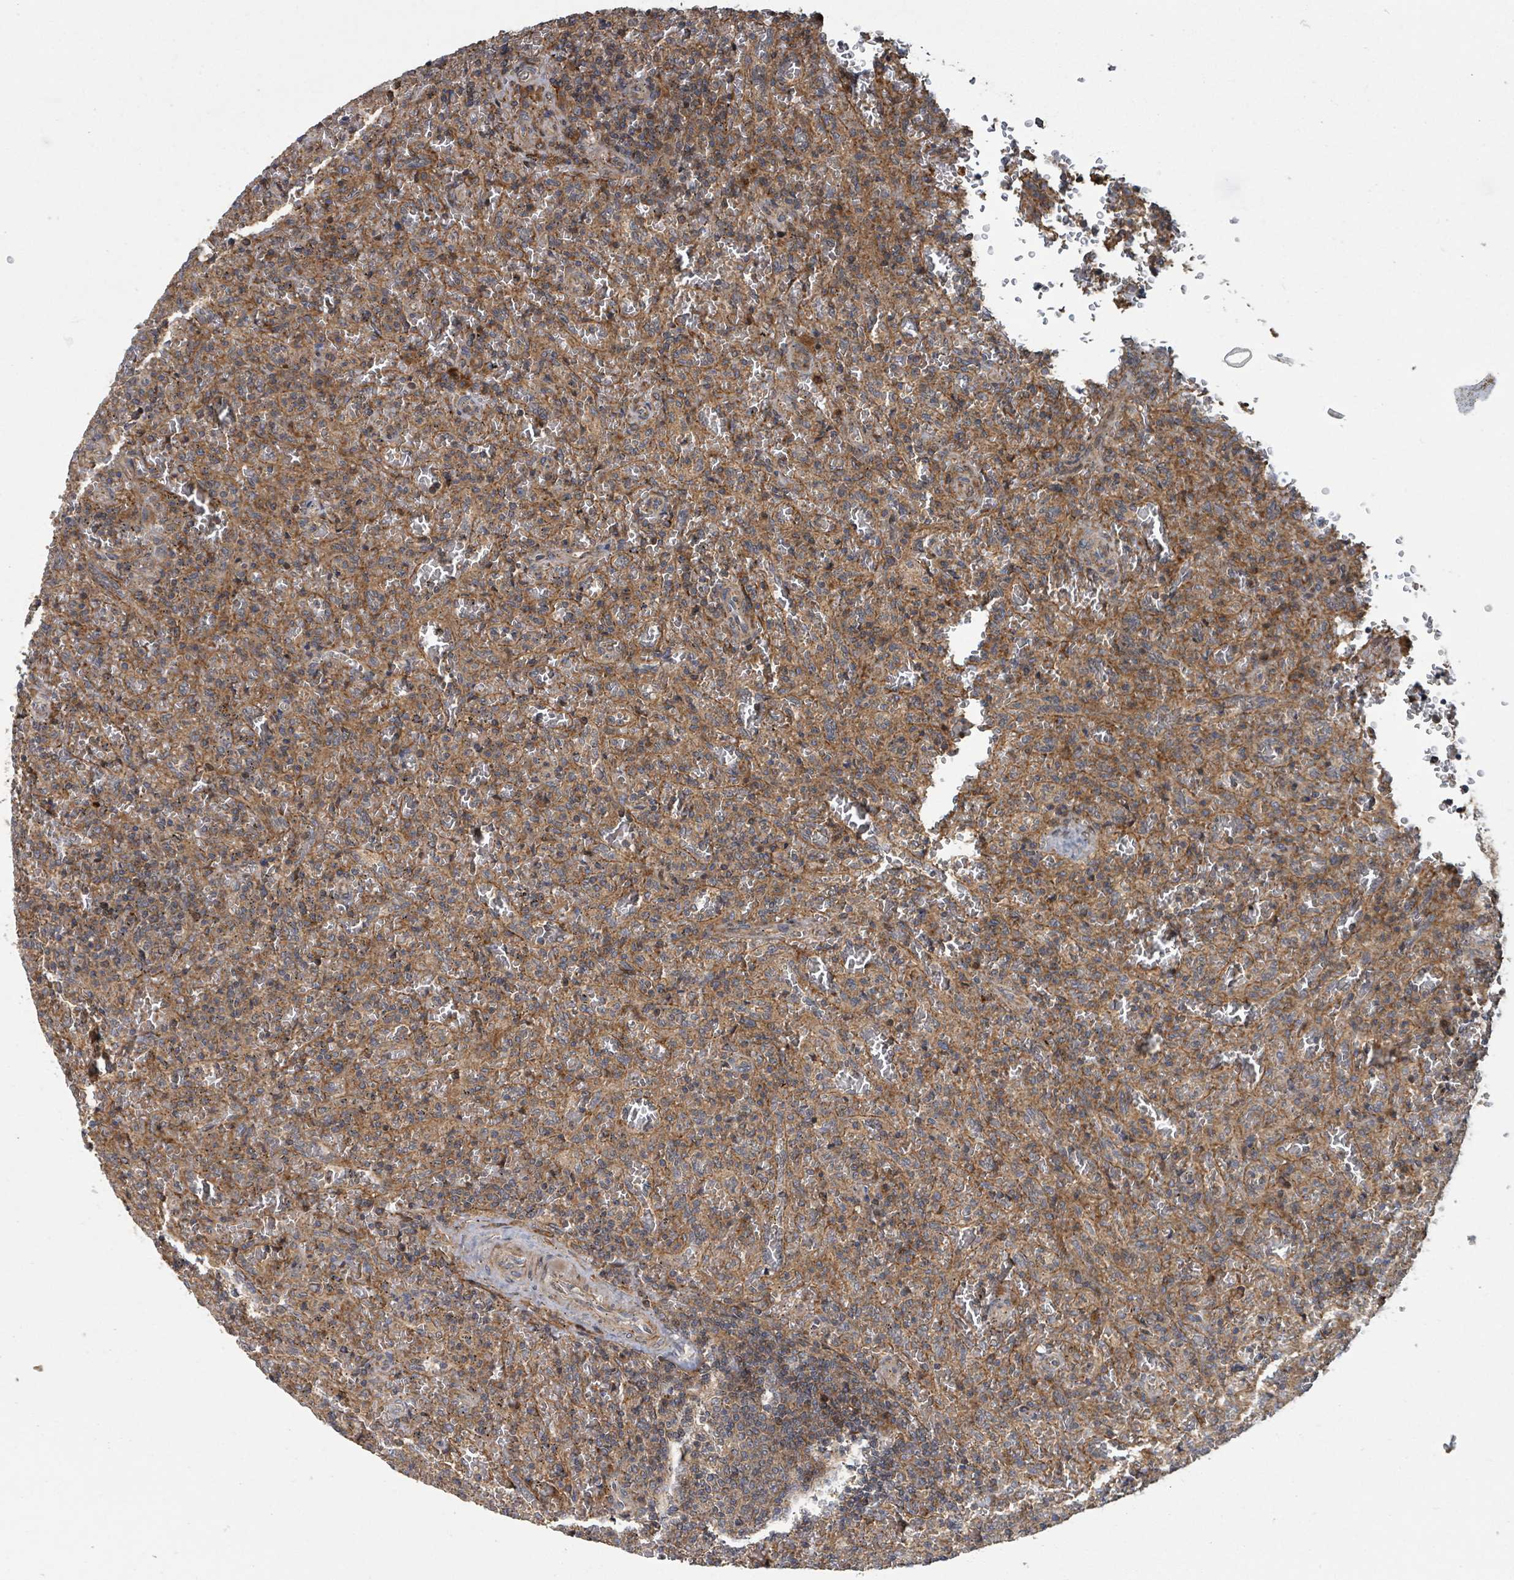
{"staining": {"intensity": "weak", "quantity": ">75%", "location": "cytoplasmic/membranous"}, "tissue": "lymphoma", "cell_type": "Tumor cells", "image_type": "cancer", "snomed": [{"axis": "morphology", "description": "Malignant lymphoma, non-Hodgkin's type, Low grade"}, {"axis": "topography", "description": "Spleen"}], "caption": "Immunohistochemistry (IHC) photomicrograph of neoplastic tissue: human lymphoma stained using immunohistochemistry (IHC) displays low levels of weak protein expression localized specifically in the cytoplasmic/membranous of tumor cells, appearing as a cytoplasmic/membranous brown color.", "gene": "DPM1", "patient": {"sex": "female", "age": 64}}